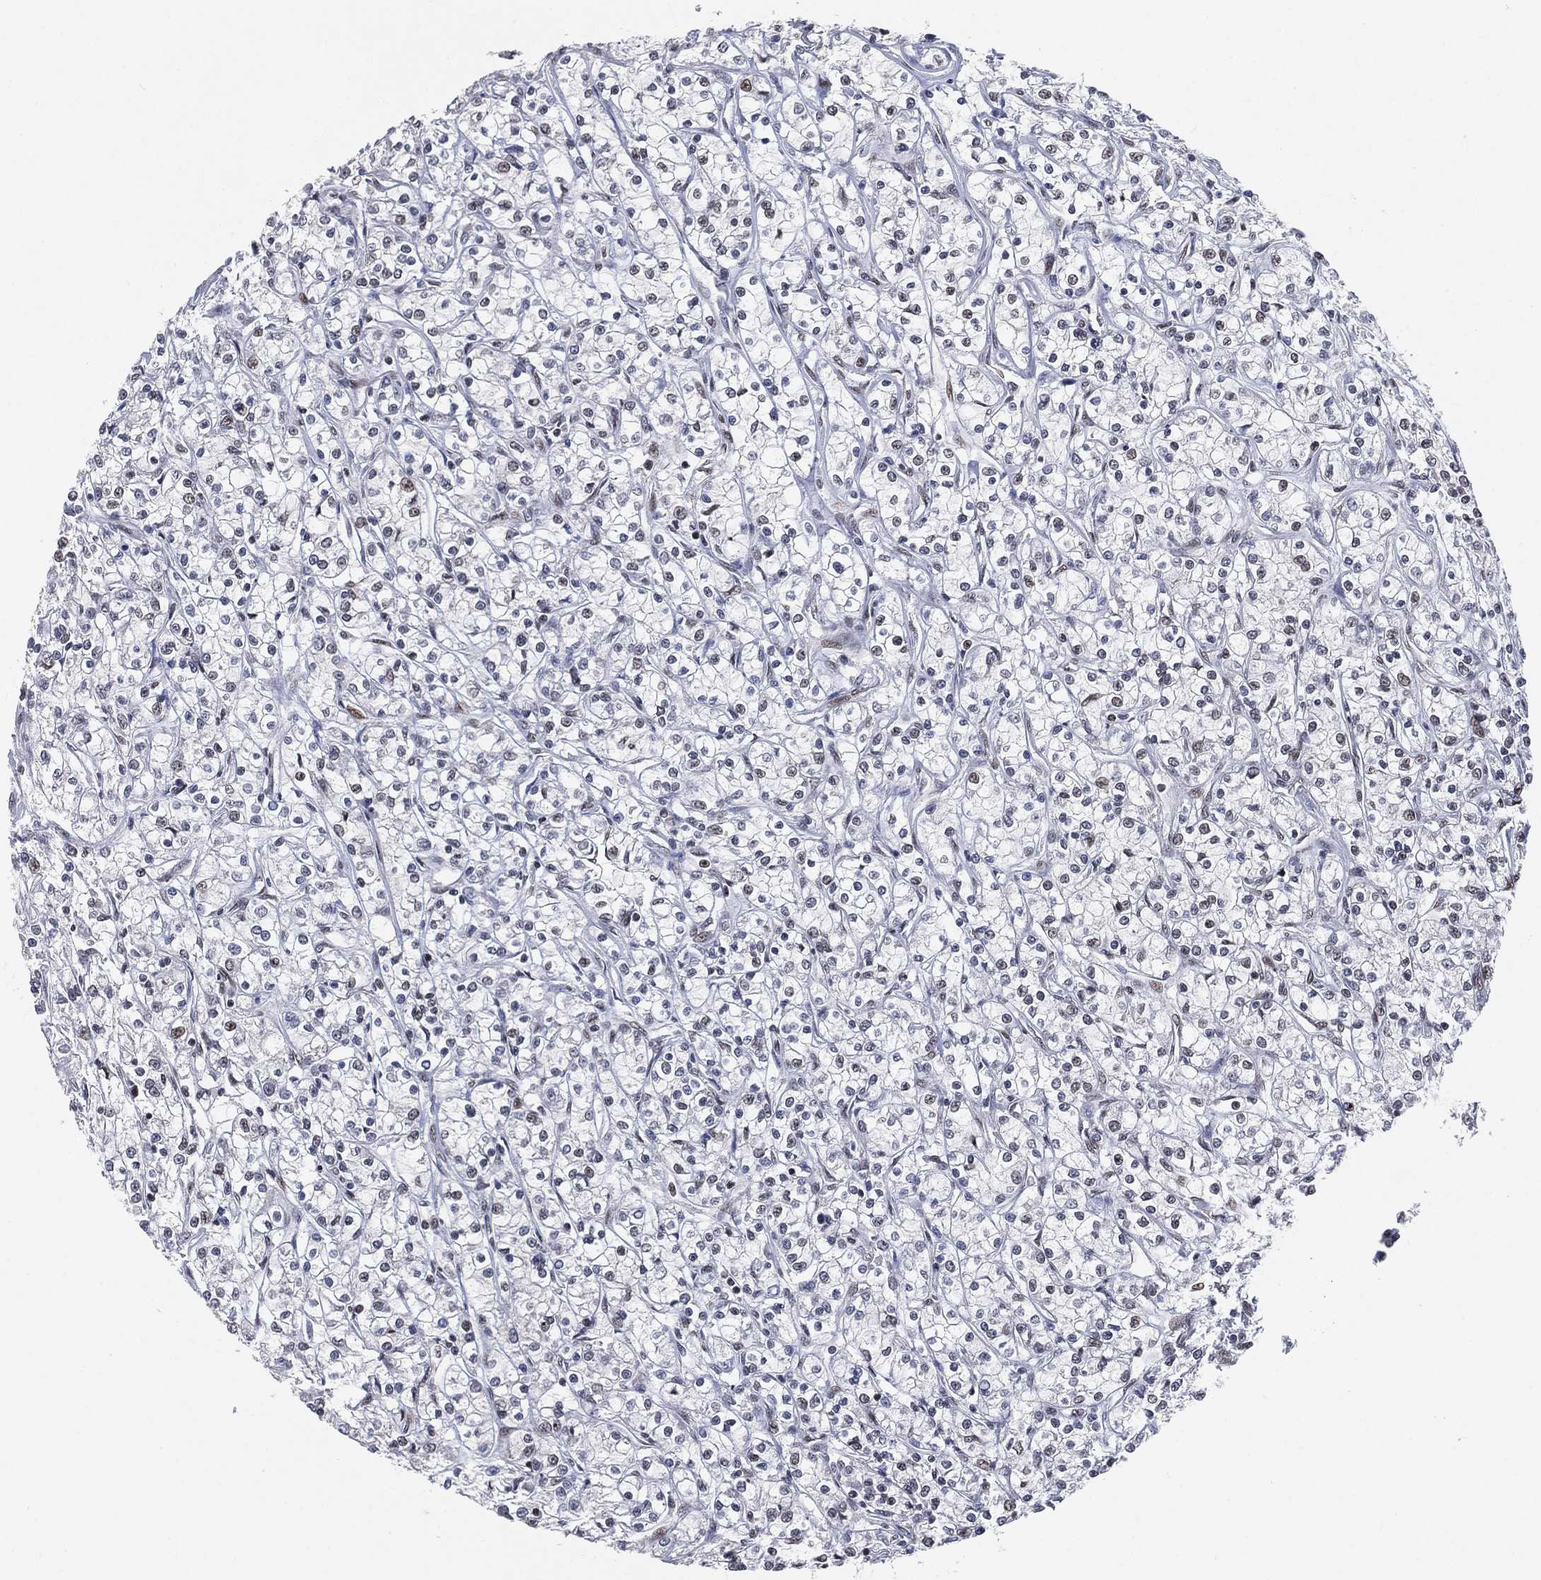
{"staining": {"intensity": "negative", "quantity": "none", "location": "none"}, "tissue": "renal cancer", "cell_type": "Tumor cells", "image_type": "cancer", "snomed": [{"axis": "morphology", "description": "Adenocarcinoma, NOS"}, {"axis": "topography", "description": "Kidney"}], "caption": "Renal cancer was stained to show a protein in brown. There is no significant staining in tumor cells. Nuclei are stained in blue.", "gene": "YLPM1", "patient": {"sex": "female", "age": 59}}